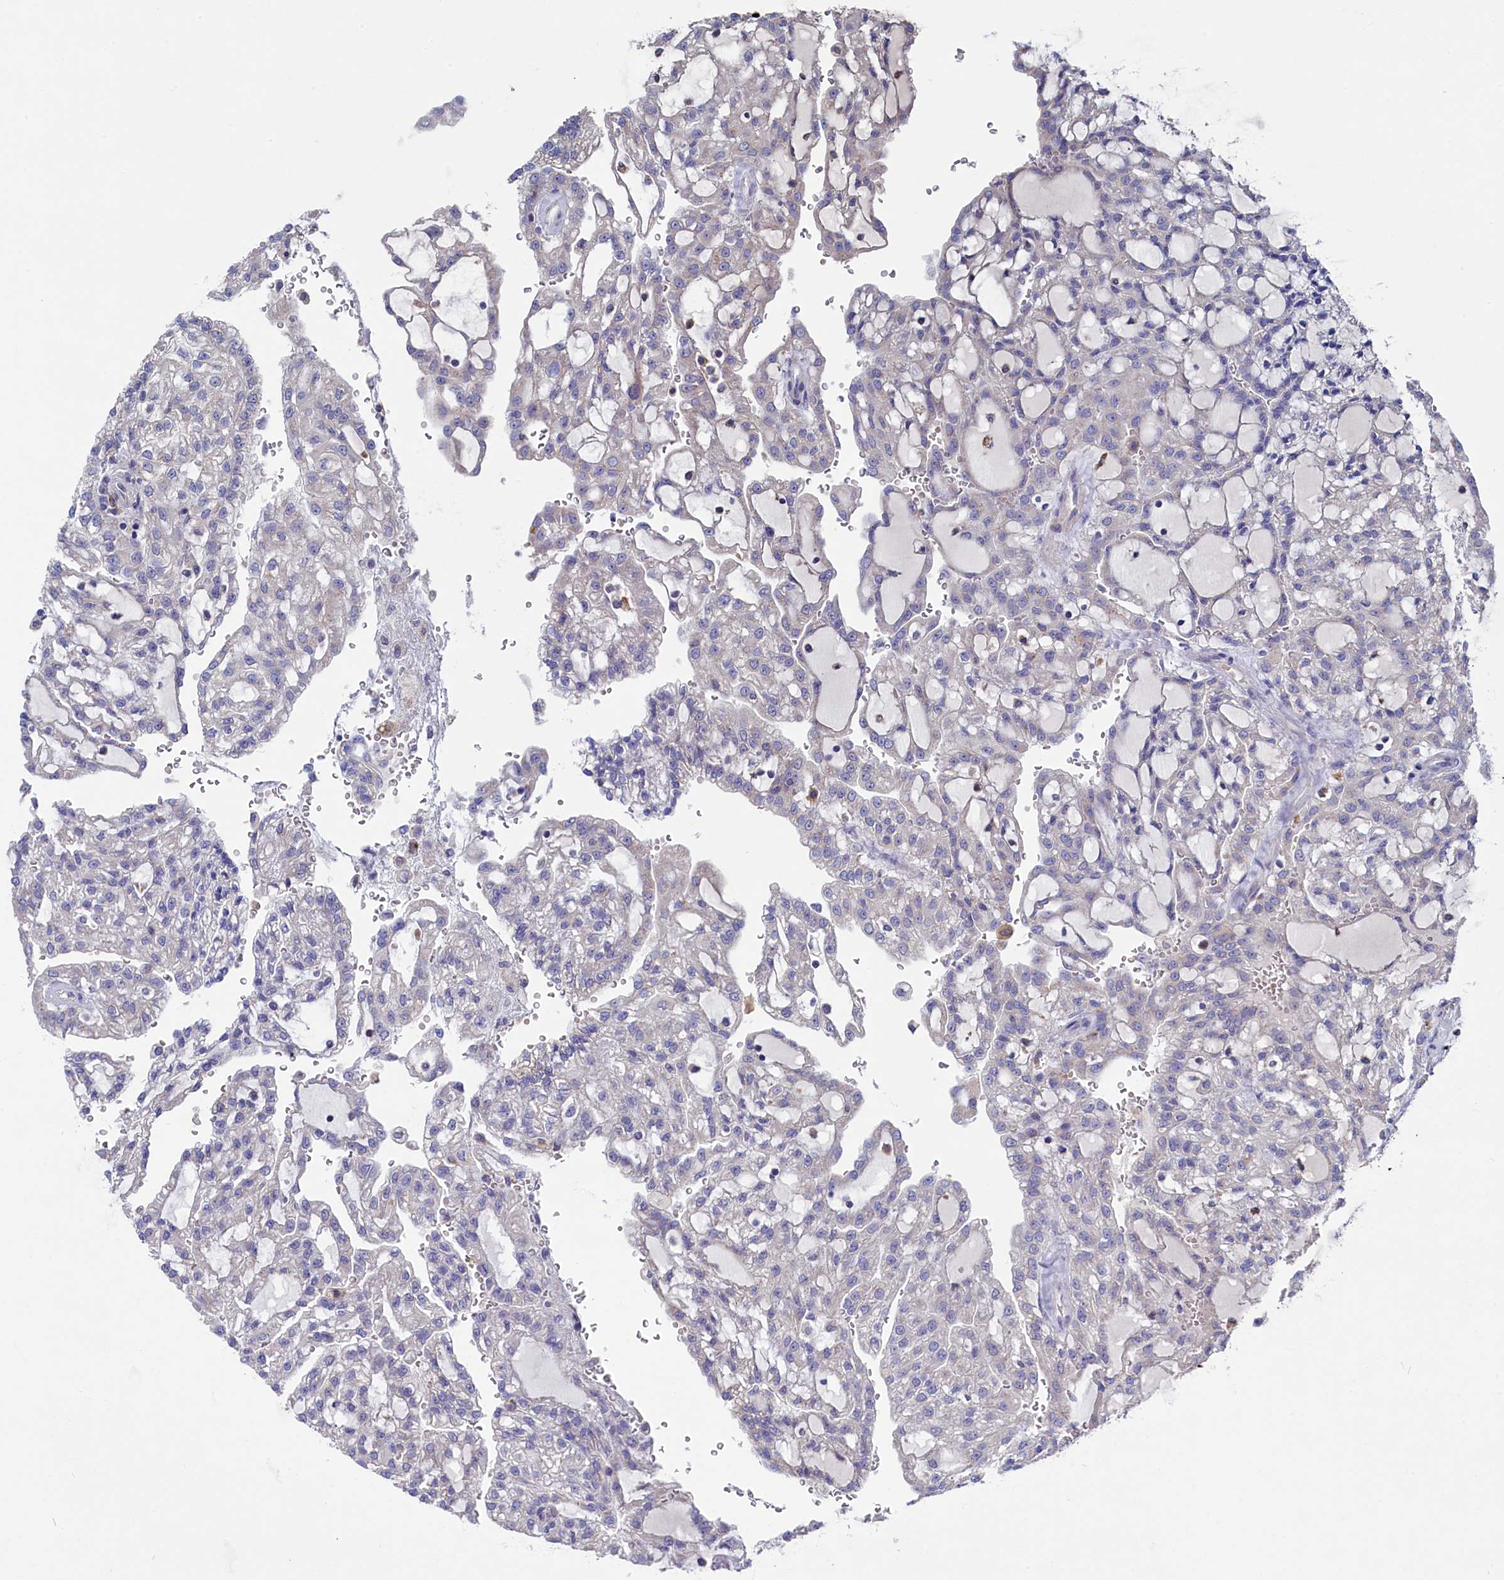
{"staining": {"intensity": "negative", "quantity": "none", "location": "none"}, "tissue": "renal cancer", "cell_type": "Tumor cells", "image_type": "cancer", "snomed": [{"axis": "morphology", "description": "Adenocarcinoma, NOS"}, {"axis": "topography", "description": "Kidney"}], "caption": "High power microscopy photomicrograph of an immunohistochemistry (IHC) histopathology image of adenocarcinoma (renal), revealing no significant expression in tumor cells.", "gene": "GPR108", "patient": {"sex": "male", "age": 63}}